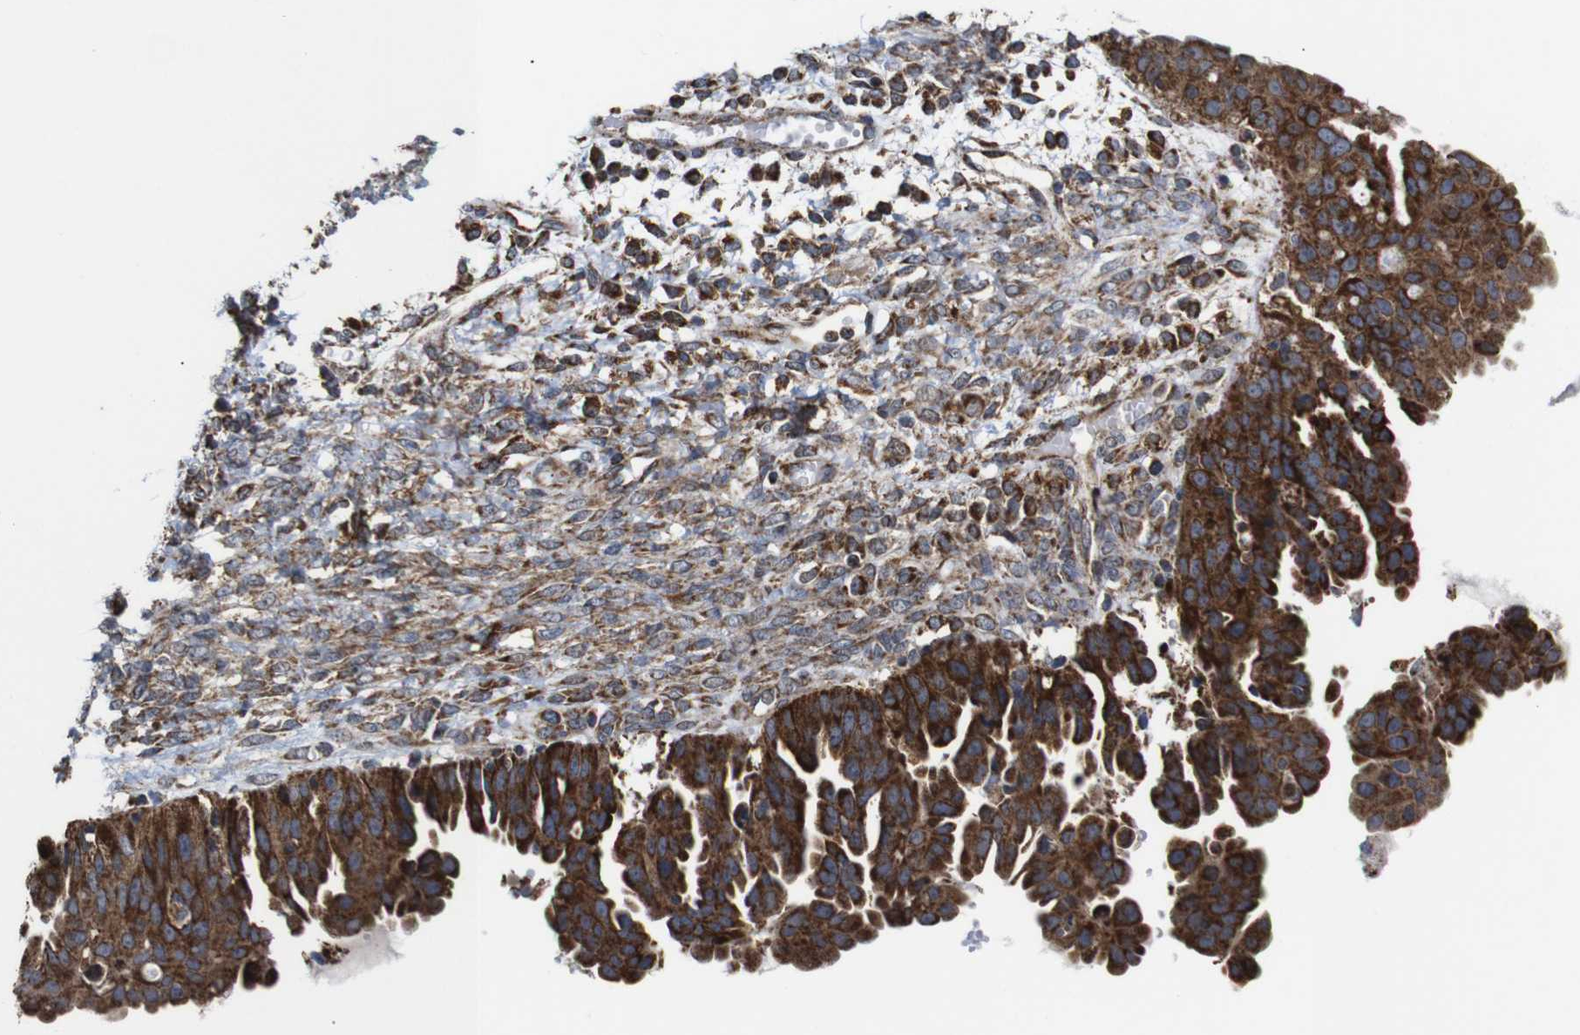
{"staining": {"intensity": "strong", "quantity": ">75%", "location": "cytoplasmic/membranous"}, "tissue": "ovarian cancer", "cell_type": "Tumor cells", "image_type": "cancer", "snomed": [{"axis": "morphology", "description": "Cystadenocarcinoma, serous, NOS"}, {"axis": "topography", "description": "Ovary"}], "caption": "Protein staining by immunohistochemistry reveals strong cytoplasmic/membranous expression in approximately >75% of tumor cells in serous cystadenocarcinoma (ovarian). The staining was performed using DAB, with brown indicating positive protein expression. Nuclei are stained blue with hematoxylin.", "gene": "C17orf80", "patient": {"sex": "female", "age": 58}}